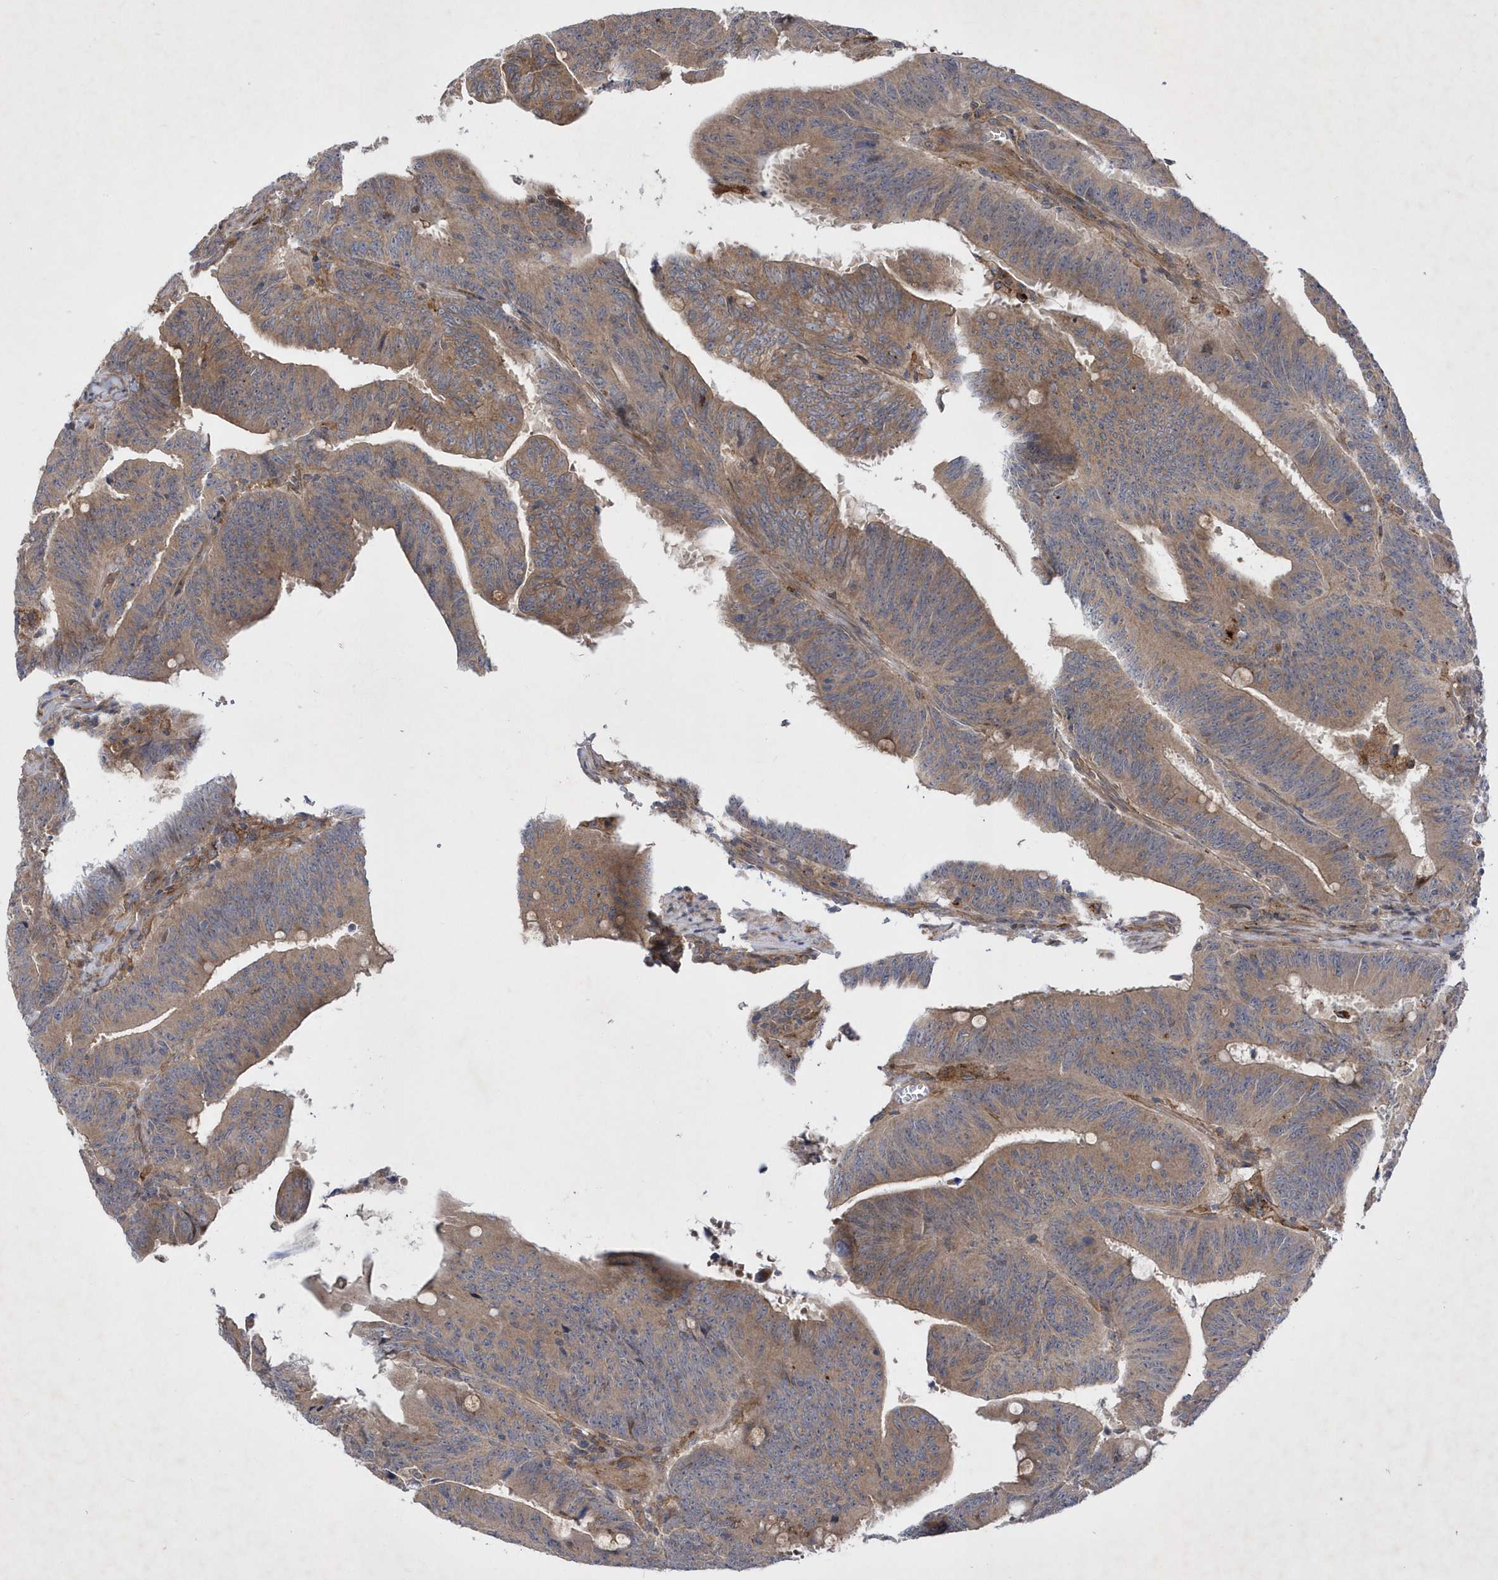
{"staining": {"intensity": "moderate", "quantity": ">75%", "location": "cytoplasmic/membranous"}, "tissue": "colorectal cancer", "cell_type": "Tumor cells", "image_type": "cancer", "snomed": [{"axis": "morphology", "description": "Adenocarcinoma, NOS"}, {"axis": "topography", "description": "Colon"}], "caption": "This histopathology image displays IHC staining of human adenocarcinoma (colorectal), with medium moderate cytoplasmic/membranous positivity in about >75% of tumor cells.", "gene": "LONRF2", "patient": {"sex": "male", "age": 45}}